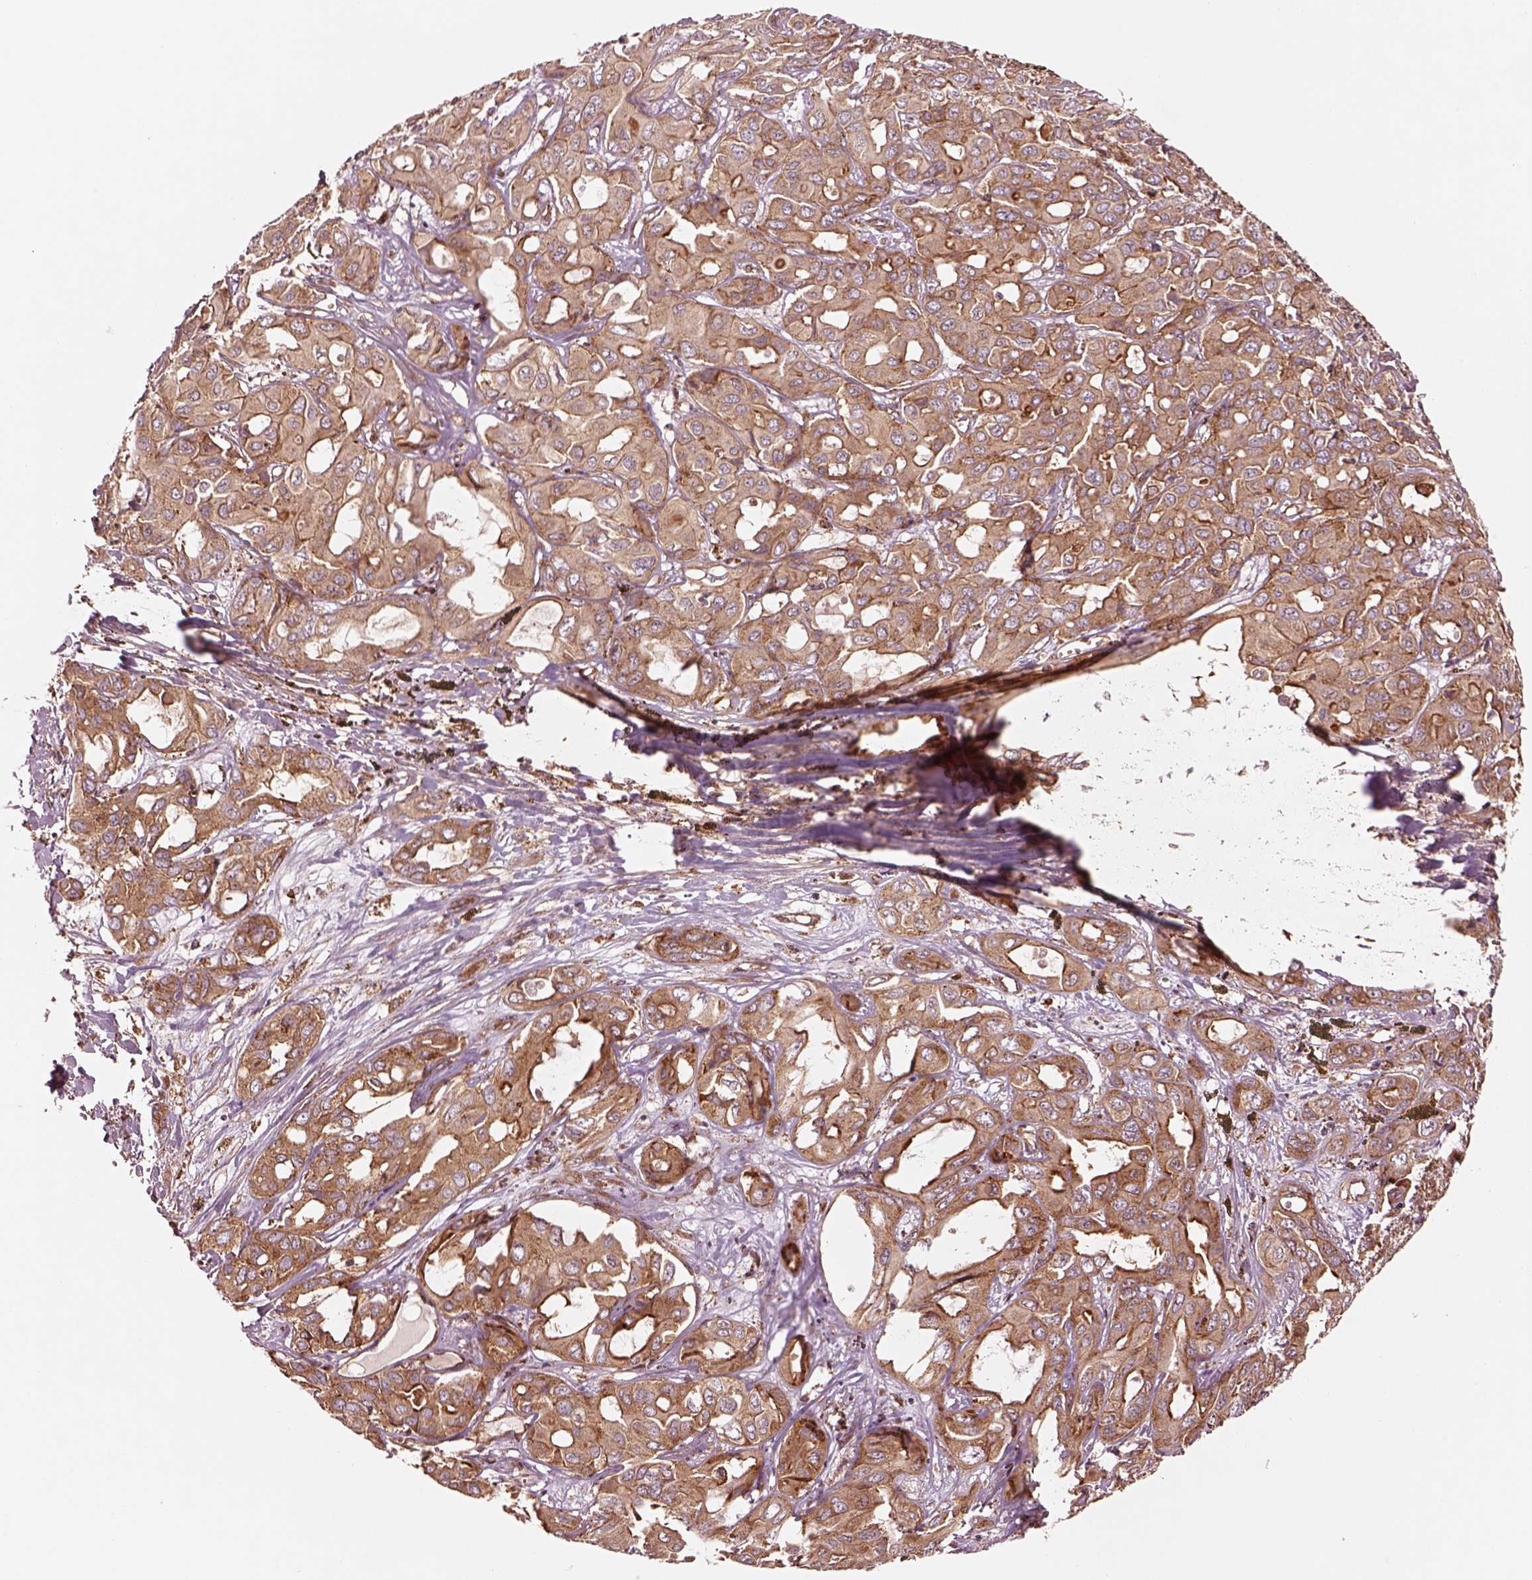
{"staining": {"intensity": "moderate", "quantity": ">75%", "location": "cytoplasmic/membranous"}, "tissue": "liver cancer", "cell_type": "Tumor cells", "image_type": "cancer", "snomed": [{"axis": "morphology", "description": "Cholangiocarcinoma"}, {"axis": "topography", "description": "Liver"}], "caption": "Human liver cancer stained with a protein marker exhibits moderate staining in tumor cells.", "gene": "WASHC2A", "patient": {"sex": "female", "age": 60}}